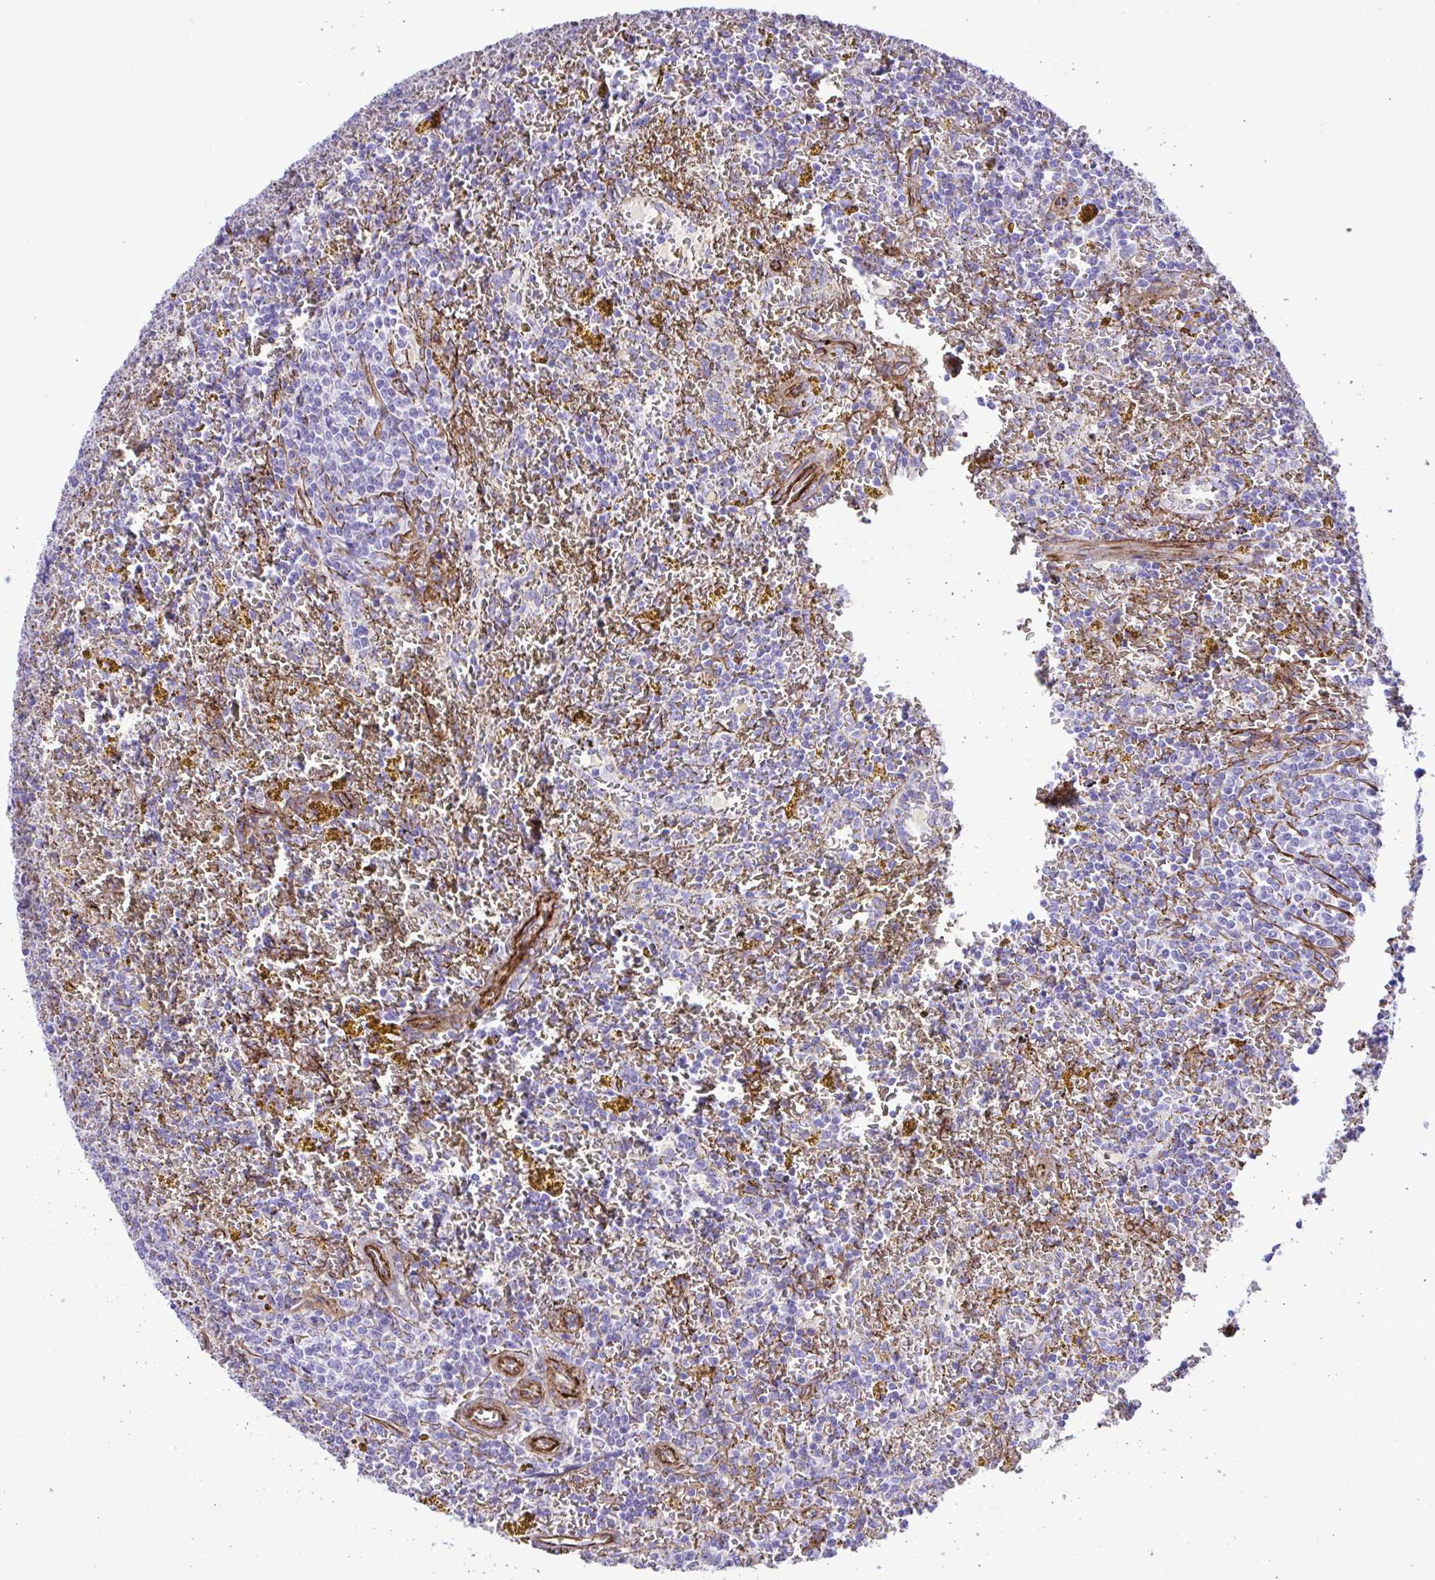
{"staining": {"intensity": "negative", "quantity": "none", "location": "none"}, "tissue": "lymphoma", "cell_type": "Tumor cells", "image_type": "cancer", "snomed": [{"axis": "morphology", "description": "Malignant lymphoma, non-Hodgkin's type, Low grade"}, {"axis": "topography", "description": "Spleen"}, {"axis": "topography", "description": "Lymph node"}], "caption": "Photomicrograph shows no significant protein staining in tumor cells of malignant lymphoma, non-Hodgkin's type (low-grade).", "gene": "SYNPO2L", "patient": {"sex": "female", "age": 66}}